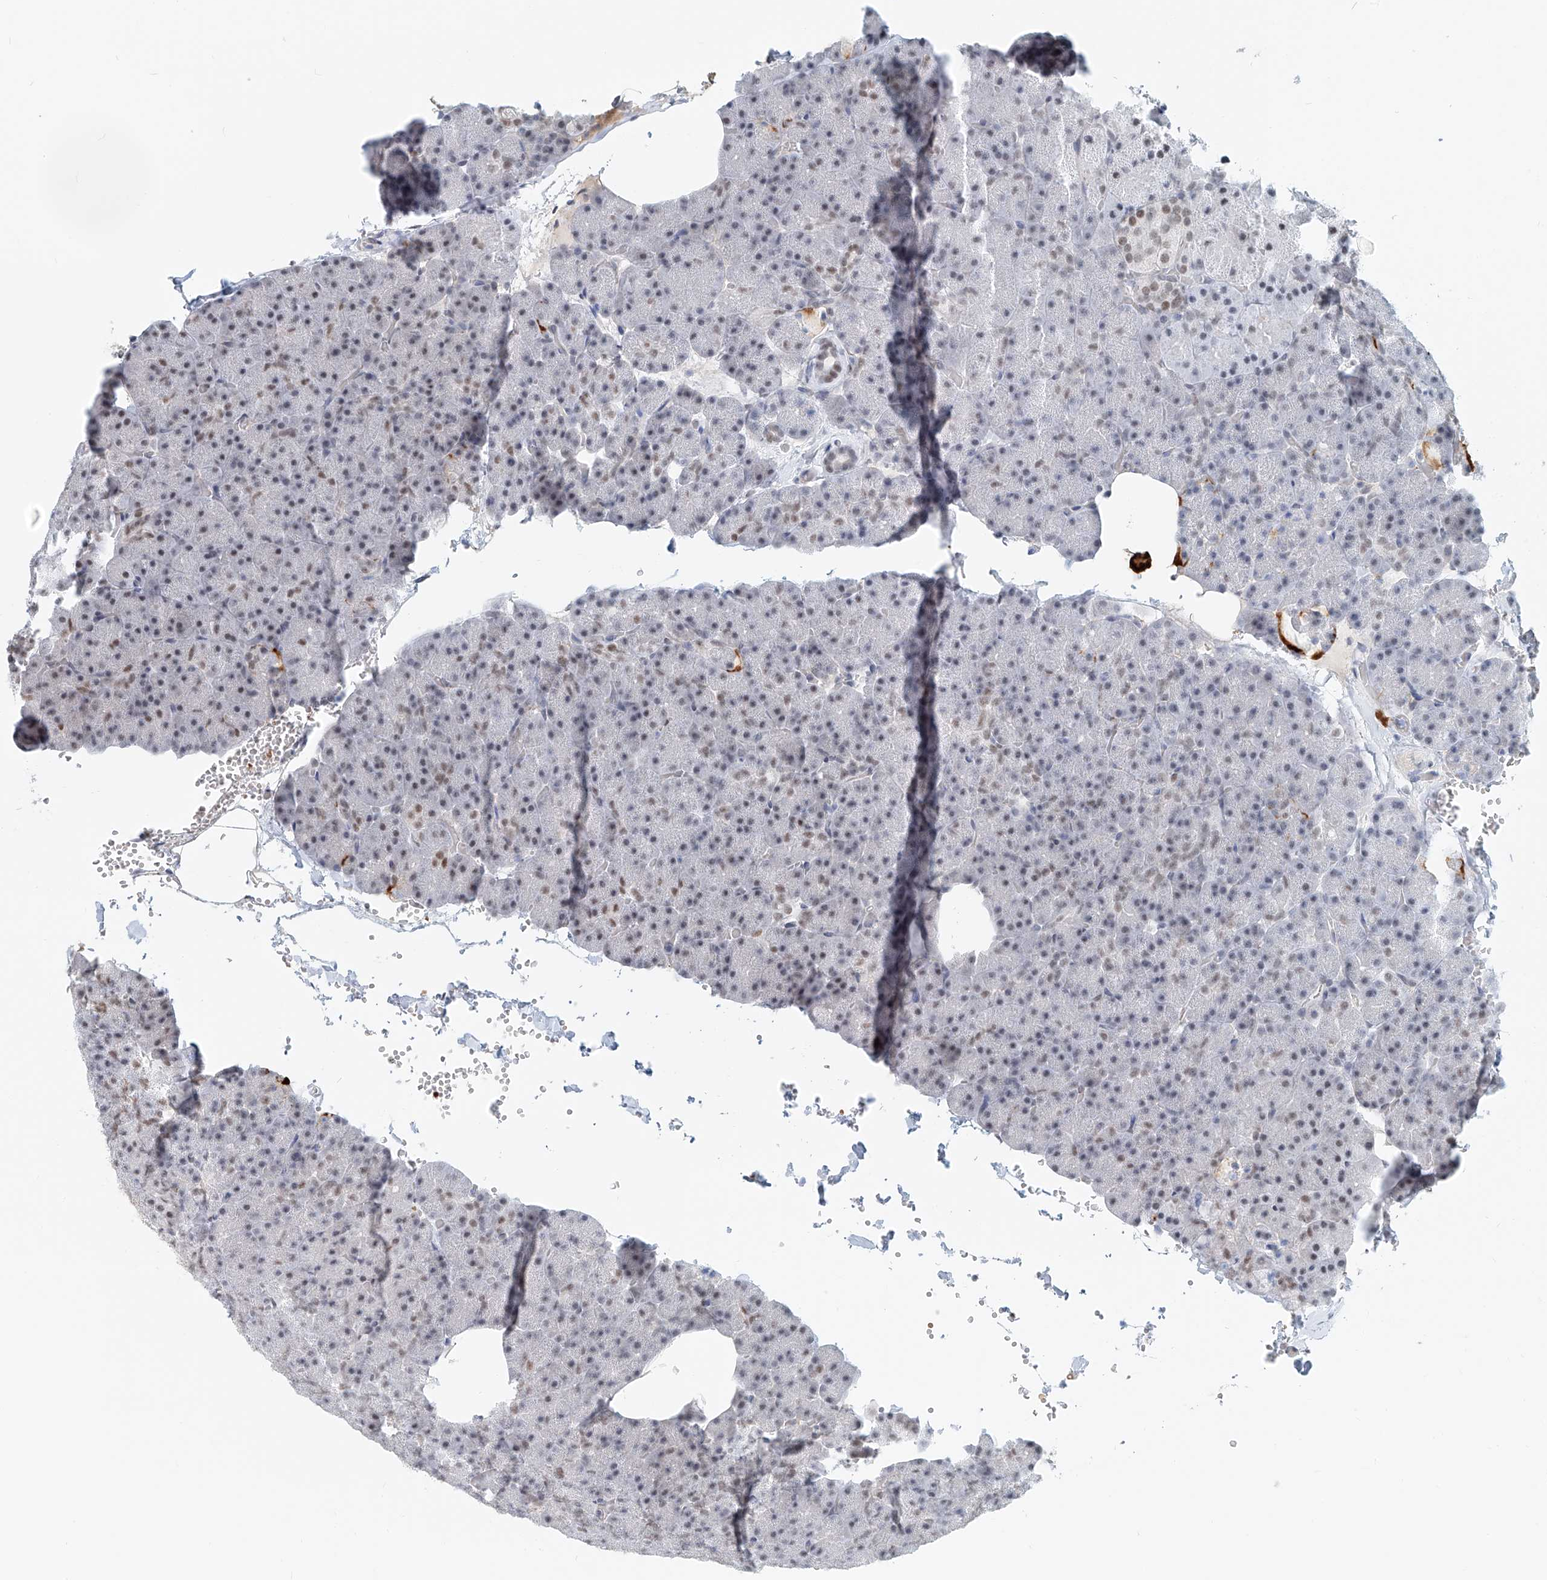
{"staining": {"intensity": "moderate", "quantity": "25%-75%", "location": "nuclear"}, "tissue": "pancreas", "cell_type": "Exocrine glandular cells", "image_type": "normal", "snomed": [{"axis": "morphology", "description": "Normal tissue, NOS"}, {"axis": "morphology", "description": "Carcinoid, malignant, NOS"}, {"axis": "topography", "description": "Pancreas"}], "caption": "A brown stain labels moderate nuclear expression of a protein in exocrine glandular cells of normal pancreas.", "gene": "SASH1", "patient": {"sex": "female", "age": 35}}